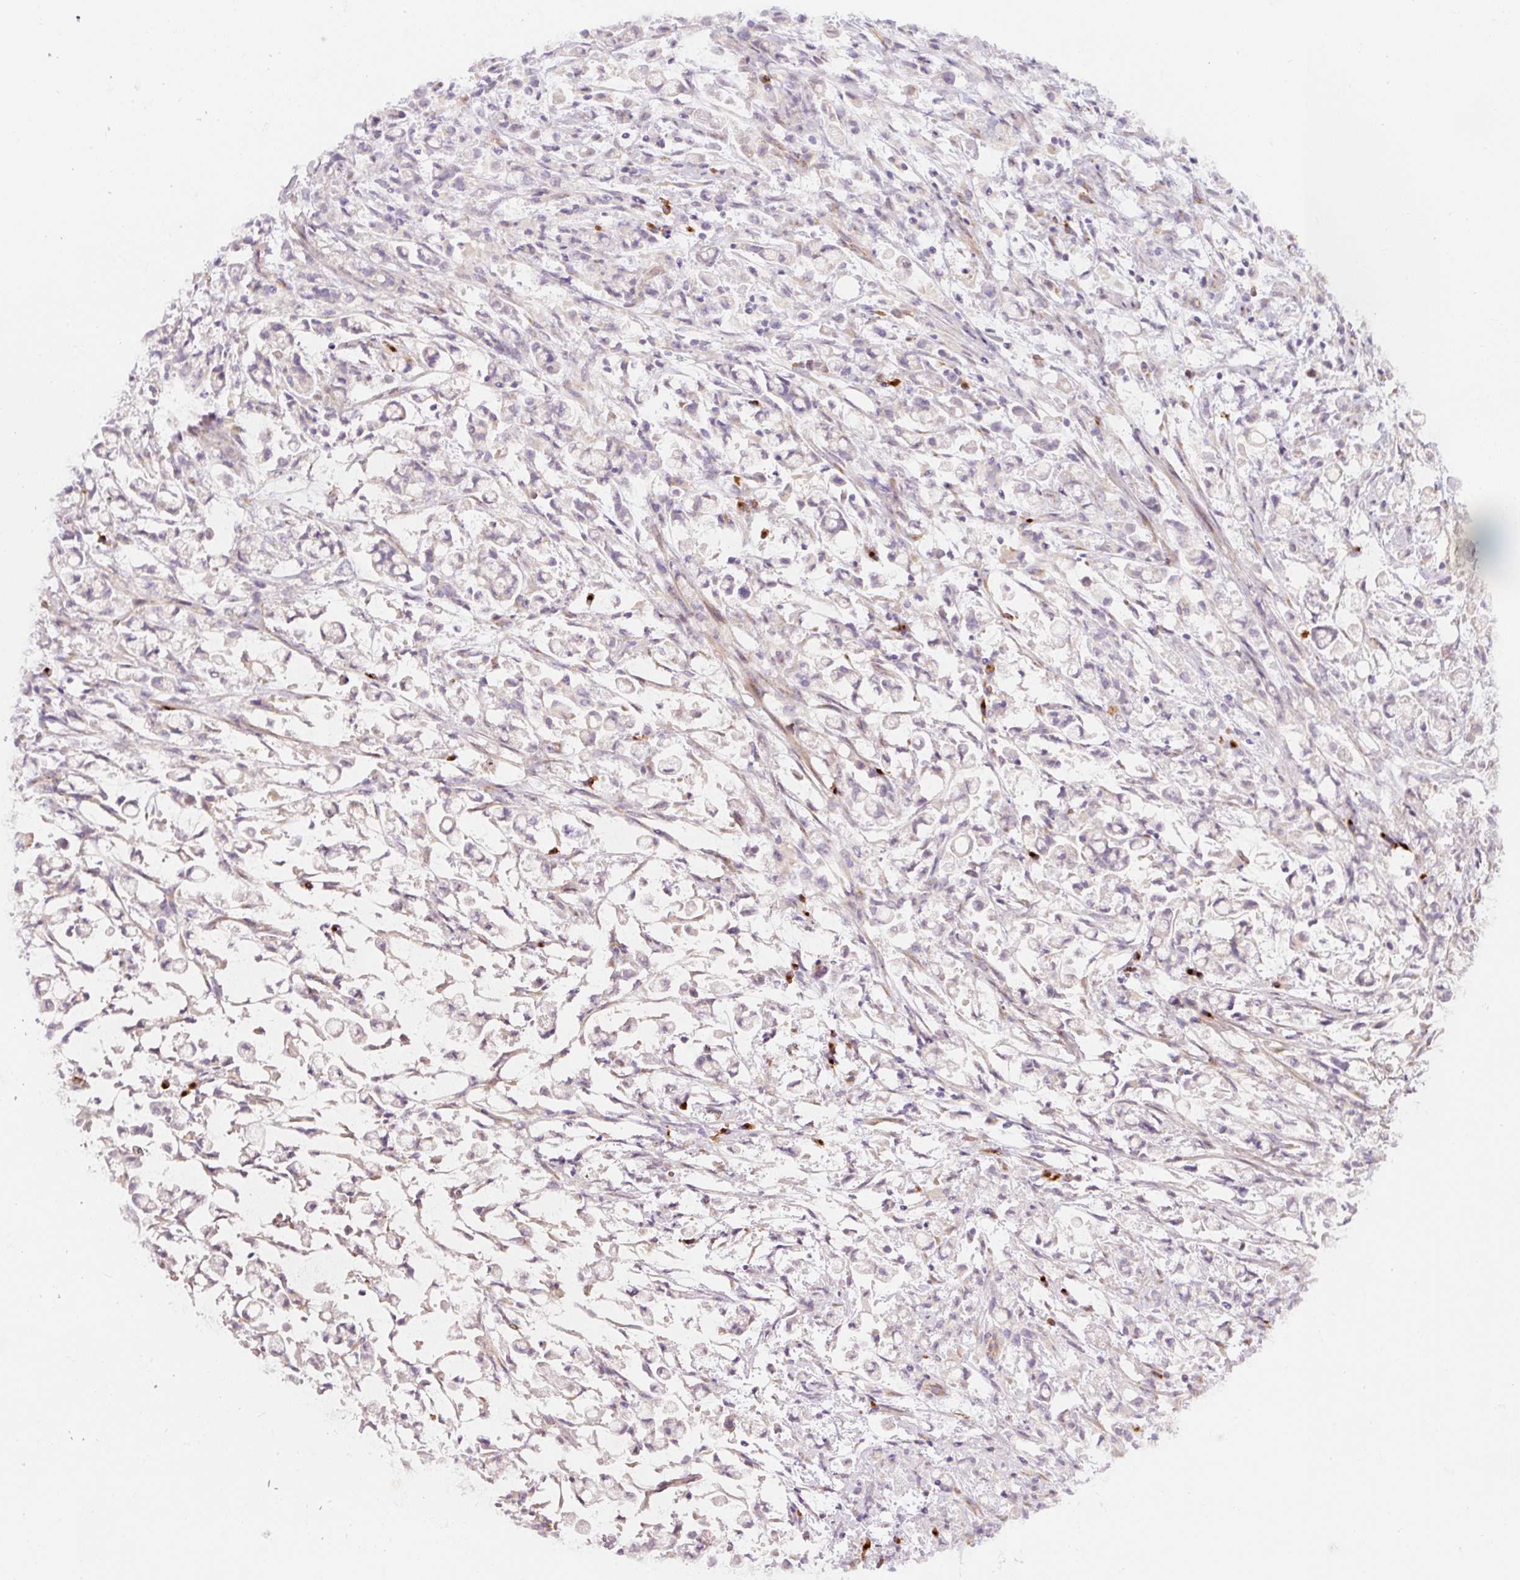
{"staining": {"intensity": "negative", "quantity": "none", "location": "none"}, "tissue": "stomach cancer", "cell_type": "Tumor cells", "image_type": "cancer", "snomed": [{"axis": "morphology", "description": "Adenocarcinoma, NOS"}, {"axis": "topography", "description": "Stomach"}], "caption": "Immunohistochemical staining of human stomach cancer (adenocarcinoma) shows no significant staining in tumor cells.", "gene": "NBPF11", "patient": {"sex": "female", "age": 60}}